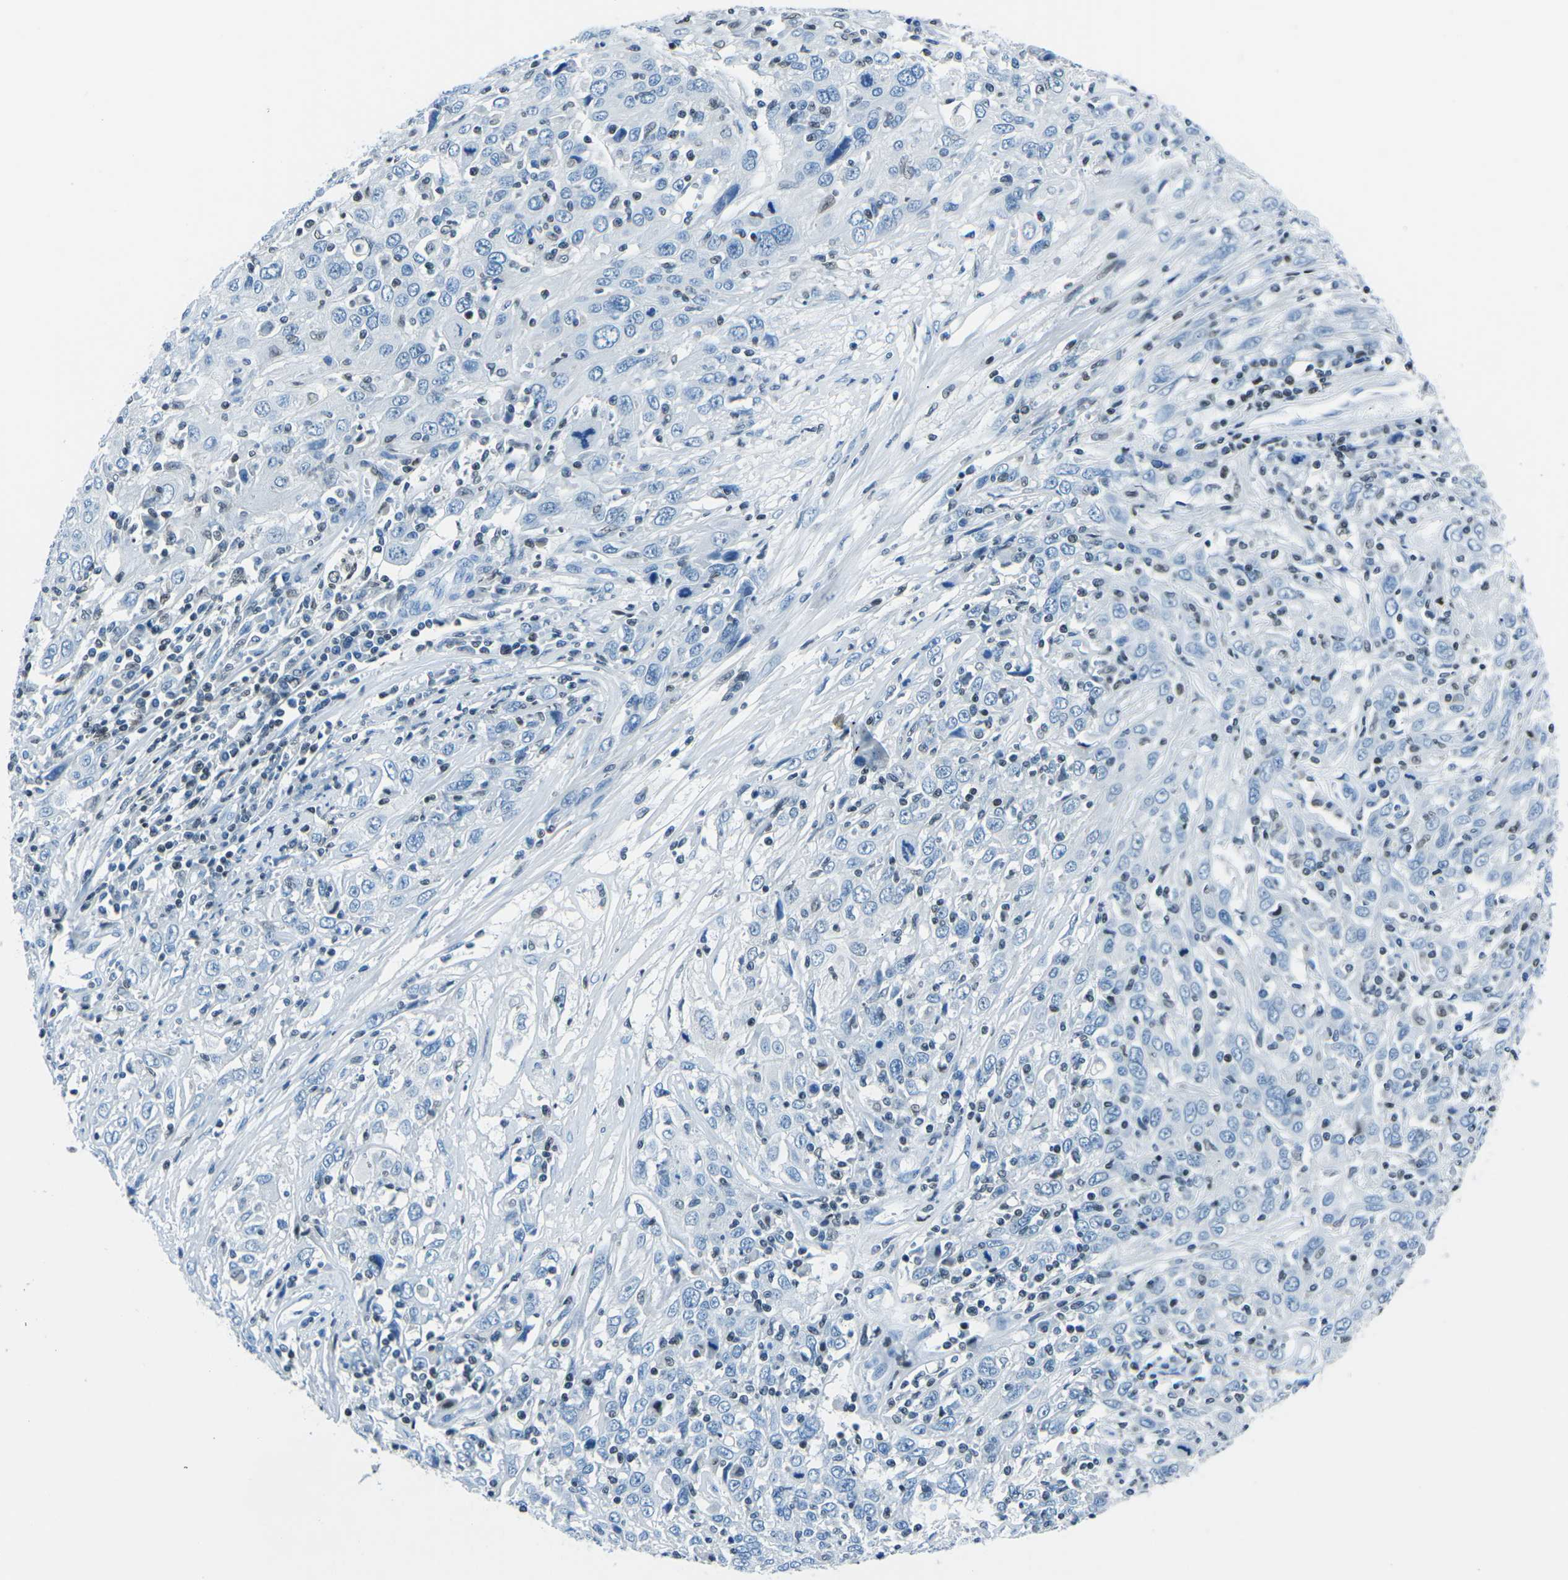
{"staining": {"intensity": "negative", "quantity": "none", "location": "none"}, "tissue": "cervical cancer", "cell_type": "Tumor cells", "image_type": "cancer", "snomed": [{"axis": "morphology", "description": "Squamous cell carcinoma, NOS"}, {"axis": "topography", "description": "Cervix"}], "caption": "This micrograph is of cervical squamous cell carcinoma stained with immunohistochemistry to label a protein in brown with the nuclei are counter-stained blue. There is no positivity in tumor cells.", "gene": "CELF2", "patient": {"sex": "female", "age": 46}}